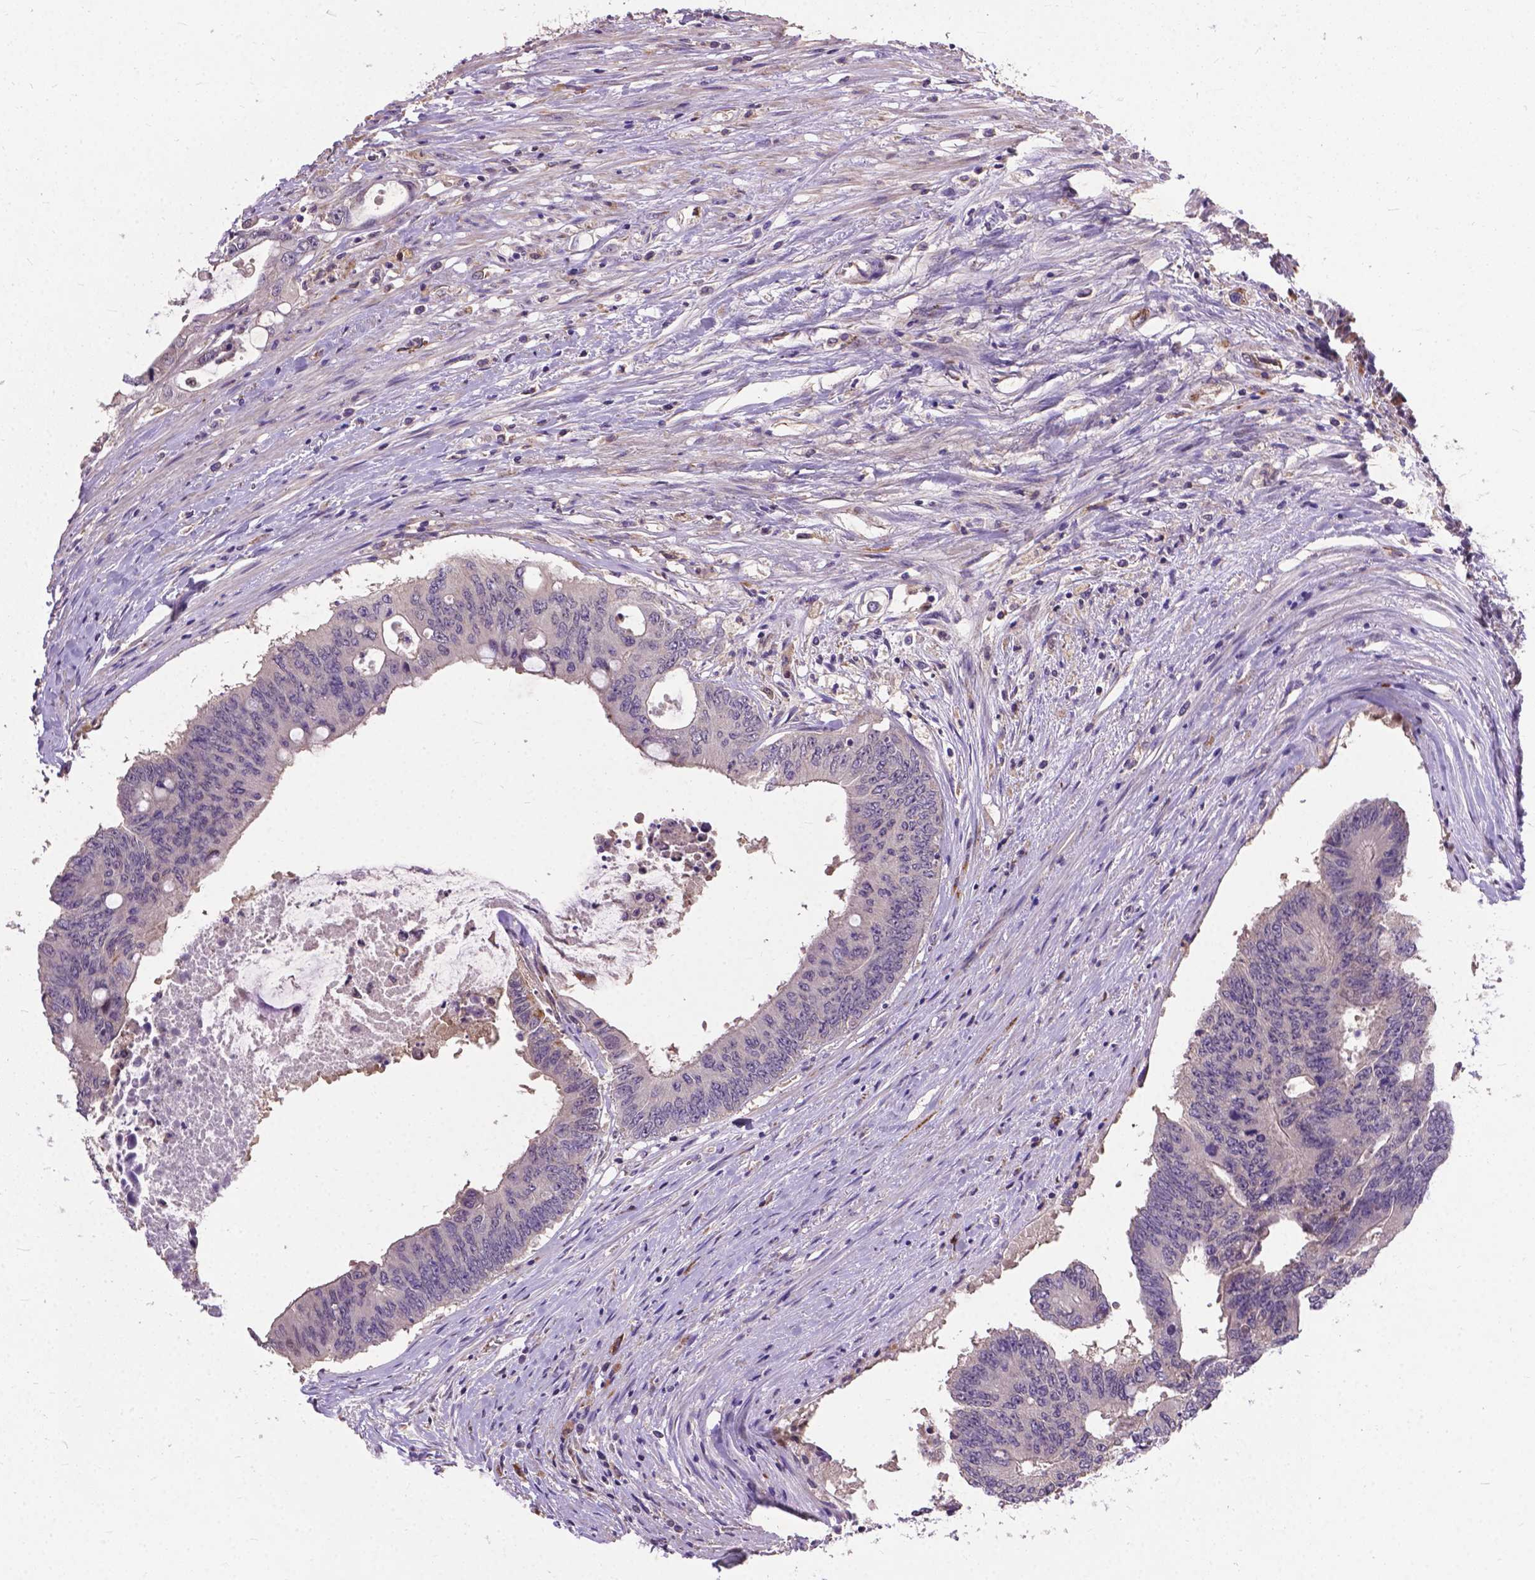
{"staining": {"intensity": "negative", "quantity": "none", "location": "none"}, "tissue": "colorectal cancer", "cell_type": "Tumor cells", "image_type": "cancer", "snomed": [{"axis": "morphology", "description": "Adenocarcinoma, NOS"}, {"axis": "topography", "description": "Rectum"}], "caption": "IHC micrograph of human adenocarcinoma (colorectal) stained for a protein (brown), which reveals no staining in tumor cells.", "gene": "ZNF337", "patient": {"sex": "male", "age": 59}}